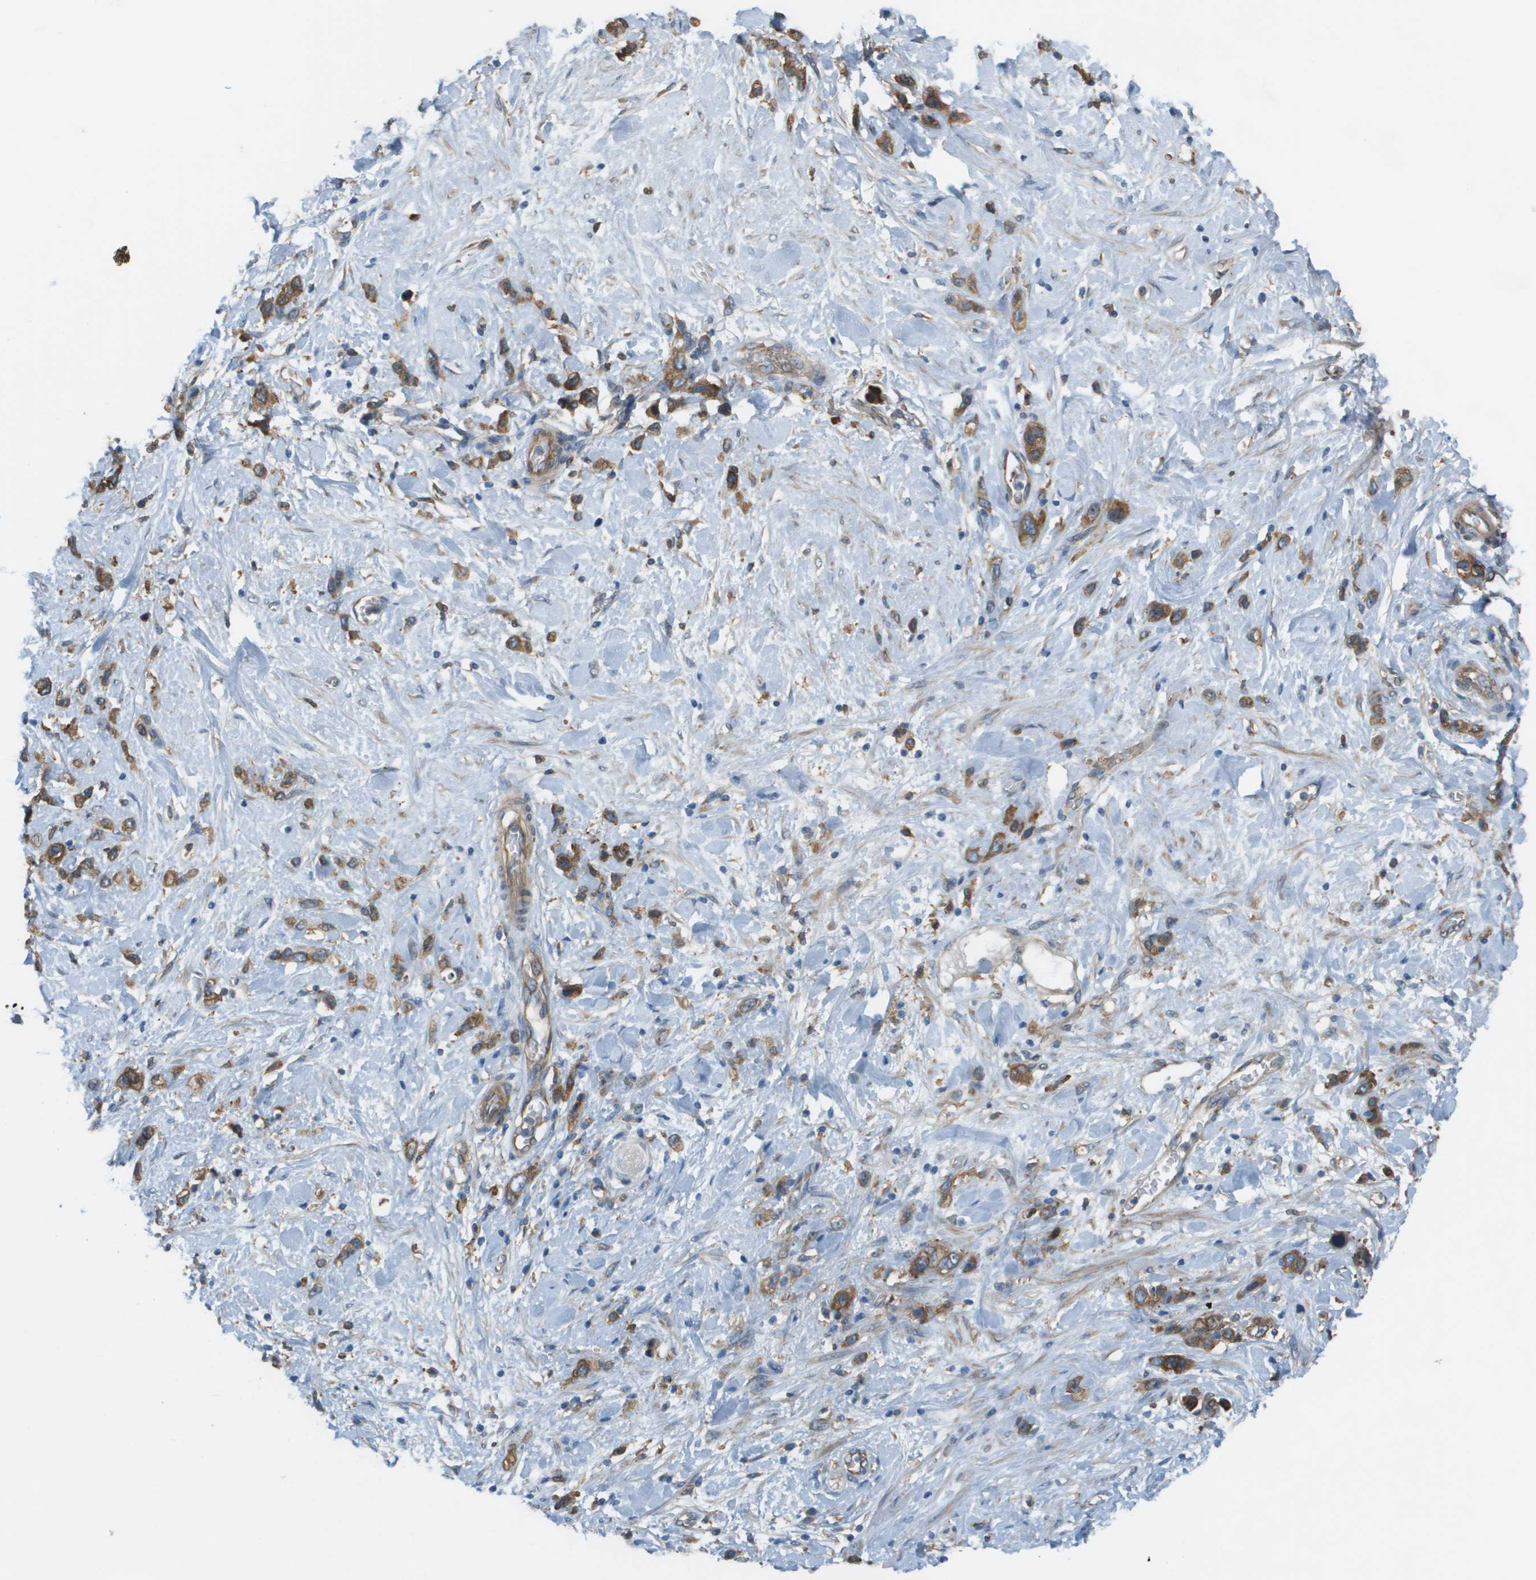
{"staining": {"intensity": "moderate", "quantity": ">75%", "location": "cytoplasmic/membranous"}, "tissue": "stomach cancer", "cell_type": "Tumor cells", "image_type": "cancer", "snomed": [{"axis": "morphology", "description": "Adenocarcinoma, NOS"}, {"axis": "morphology", "description": "Adenocarcinoma, High grade"}, {"axis": "topography", "description": "Stomach, upper"}, {"axis": "topography", "description": "Stomach, lower"}], "caption": "DAB immunohistochemical staining of human adenocarcinoma (stomach) displays moderate cytoplasmic/membranous protein positivity in about >75% of tumor cells.", "gene": "CORO1B", "patient": {"sex": "female", "age": 65}}